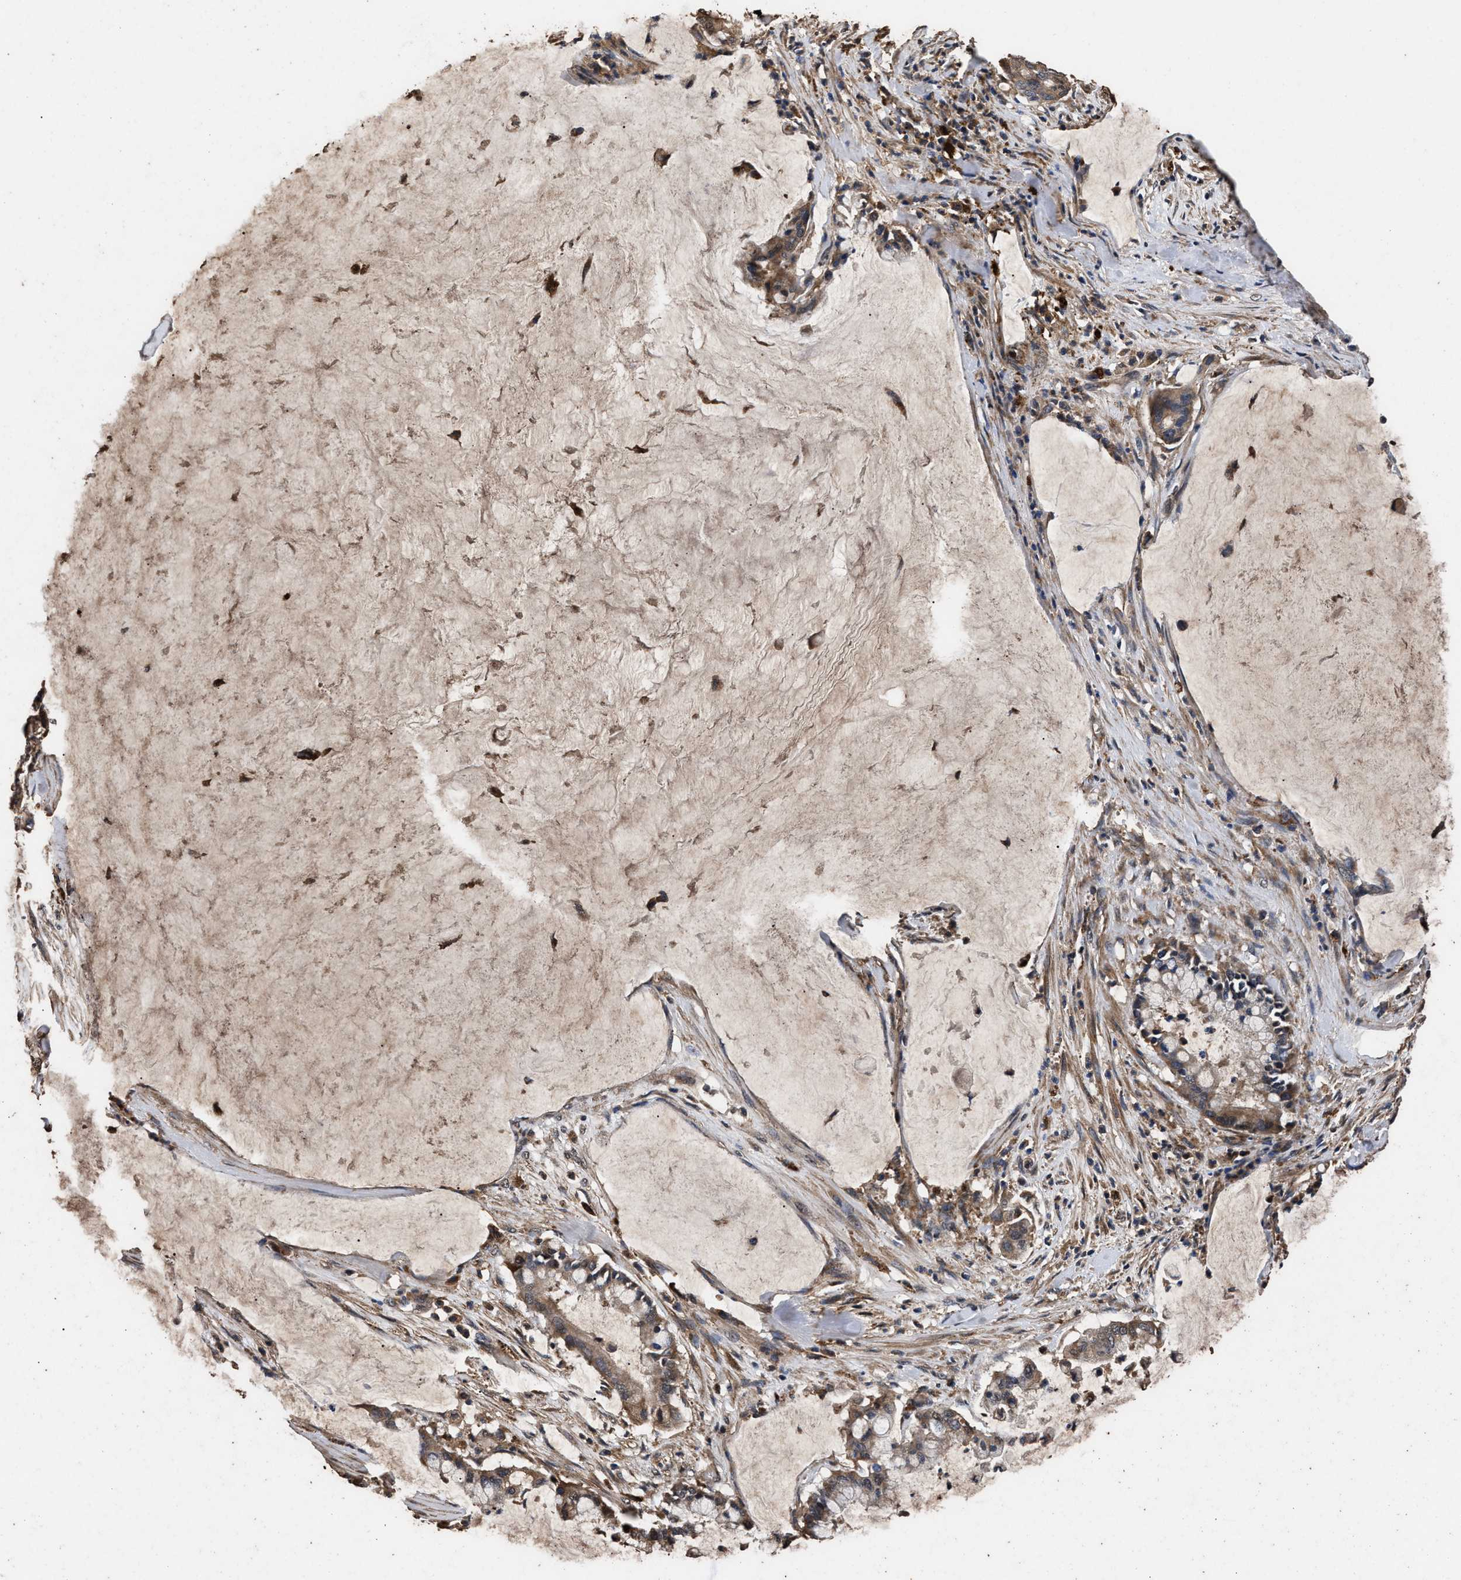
{"staining": {"intensity": "weak", "quantity": "25%-75%", "location": "cytoplasmic/membranous"}, "tissue": "pancreatic cancer", "cell_type": "Tumor cells", "image_type": "cancer", "snomed": [{"axis": "morphology", "description": "Adenocarcinoma, NOS"}, {"axis": "topography", "description": "Pancreas"}], "caption": "The immunohistochemical stain highlights weak cytoplasmic/membranous positivity in tumor cells of pancreatic cancer (adenocarcinoma) tissue. (IHC, brightfield microscopy, high magnification).", "gene": "KYAT1", "patient": {"sex": "male", "age": 41}}